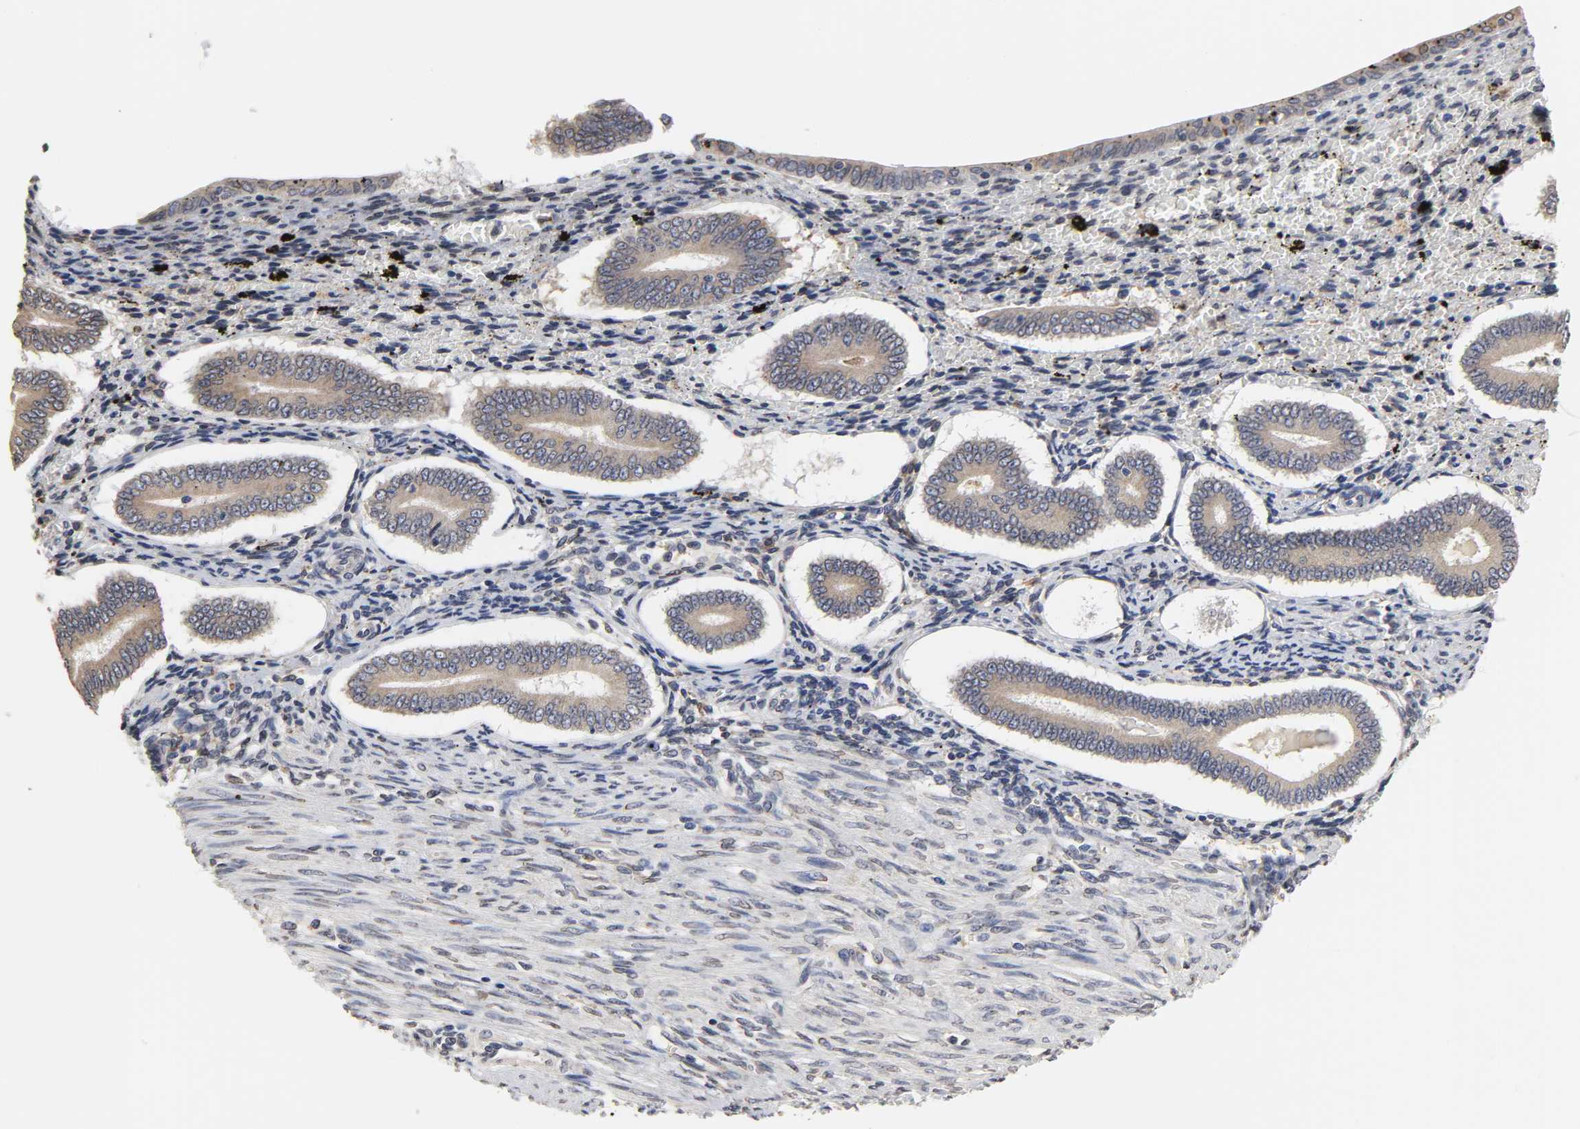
{"staining": {"intensity": "negative", "quantity": "none", "location": "none"}, "tissue": "endometrium", "cell_type": "Cells in endometrial stroma", "image_type": "normal", "snomed": [{"axis": "morphology", "description": "Normal tissue, NOS"}, {"axis": "topography", "description": "Endometrium"}], "caption": "Endometrium stained for a protein using IHC demonstrates no staining cells in endometrial stroma.", "gene": "HCK", "patient": {"sex": "female", "age": 42}}